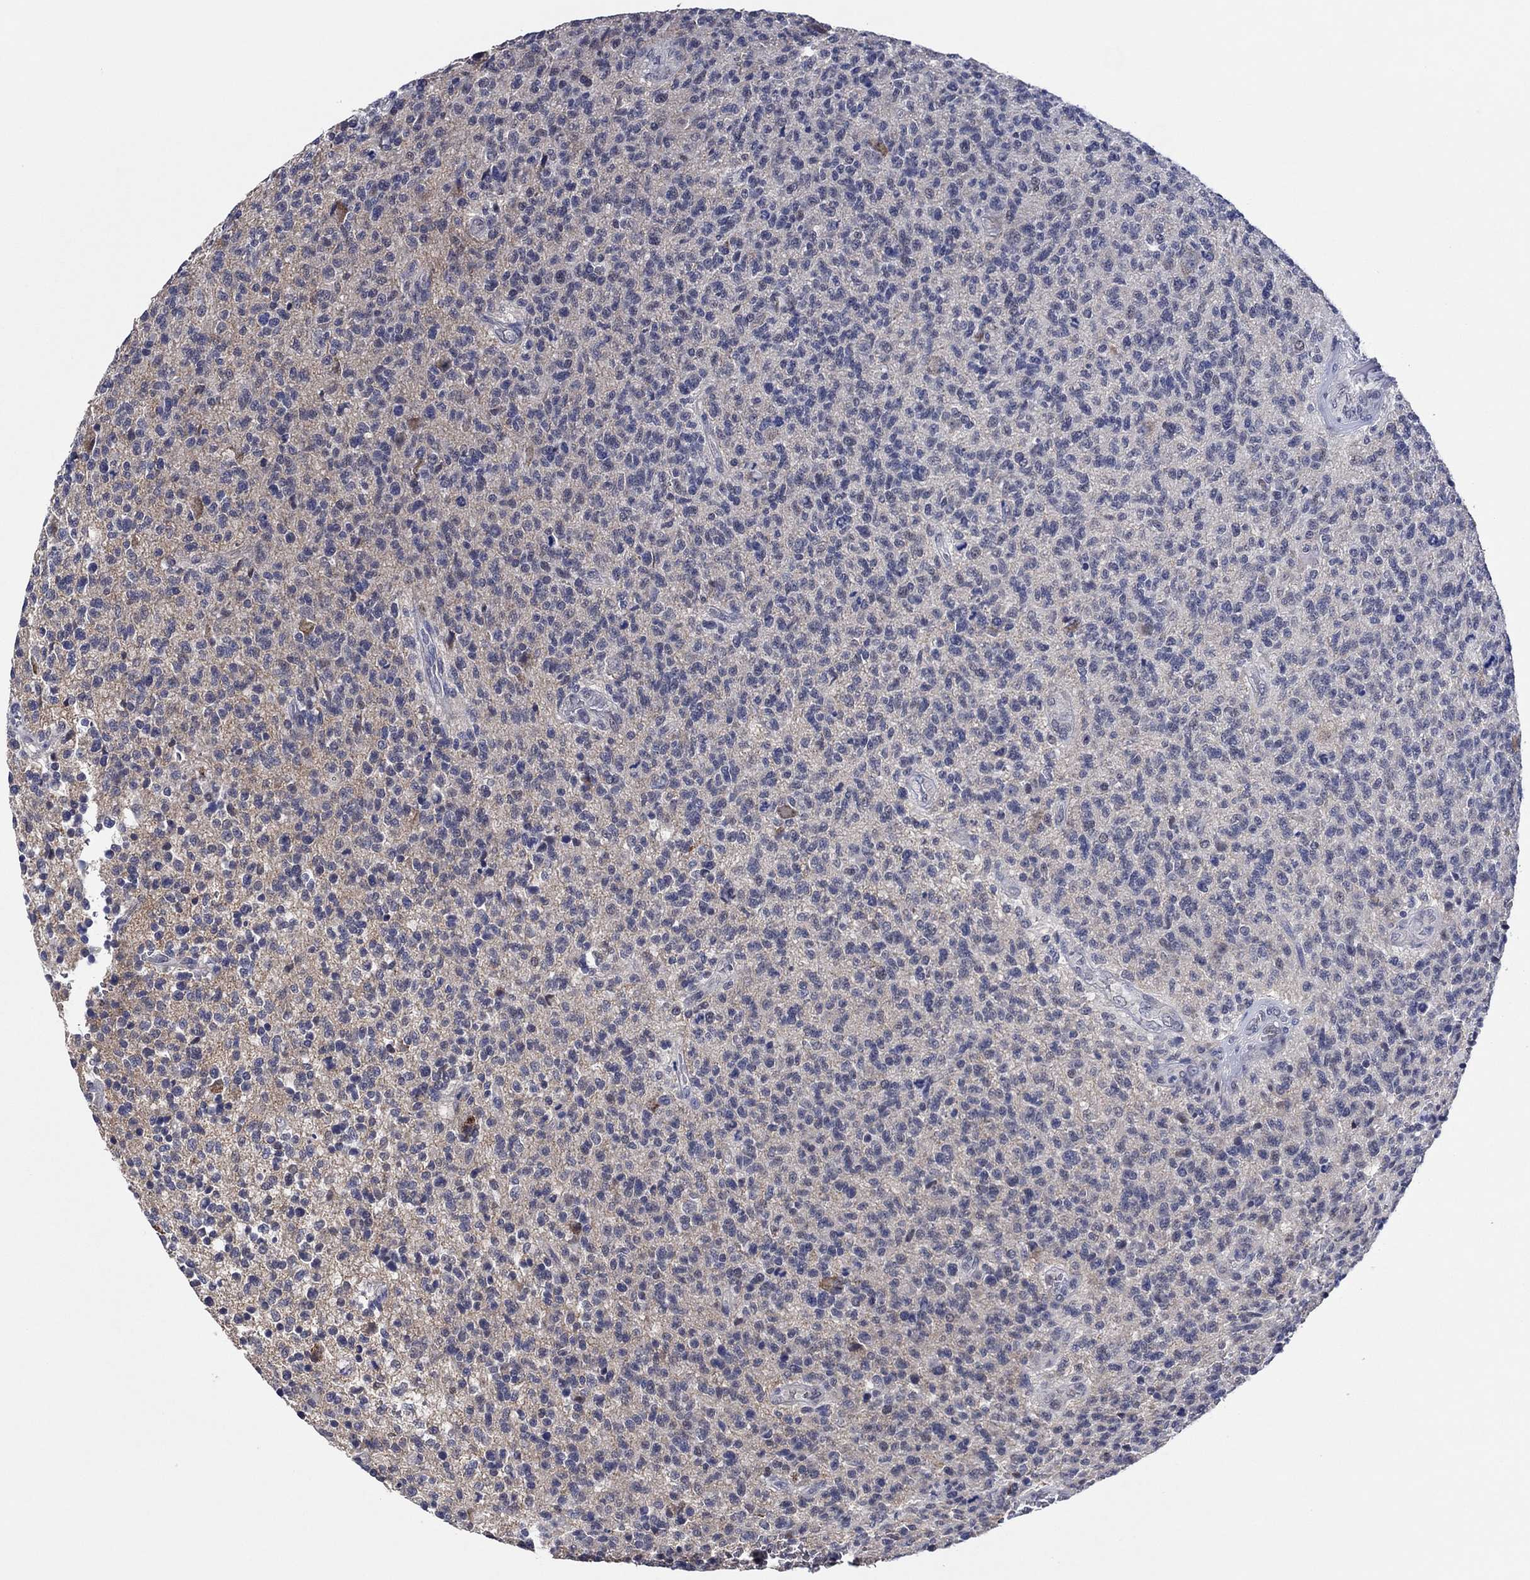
{"staining": {"intensity": "negative", "quantity": "none", "location": "none"}, "tissue": "glioma", "cell_type": "Tumor cells", "image_type": "cancer", "snomed": [{"axis": "morphology", "description": "Glioma, malignant, High grade"}, {"axis": "topography", "description": "Brain"}], "caption": "This is an immunohistochemistry micrograph of glioma. There is no staining in tumor cells.", "gene": "PRRT3", "patient": {"sex": "male", "age": 56}}